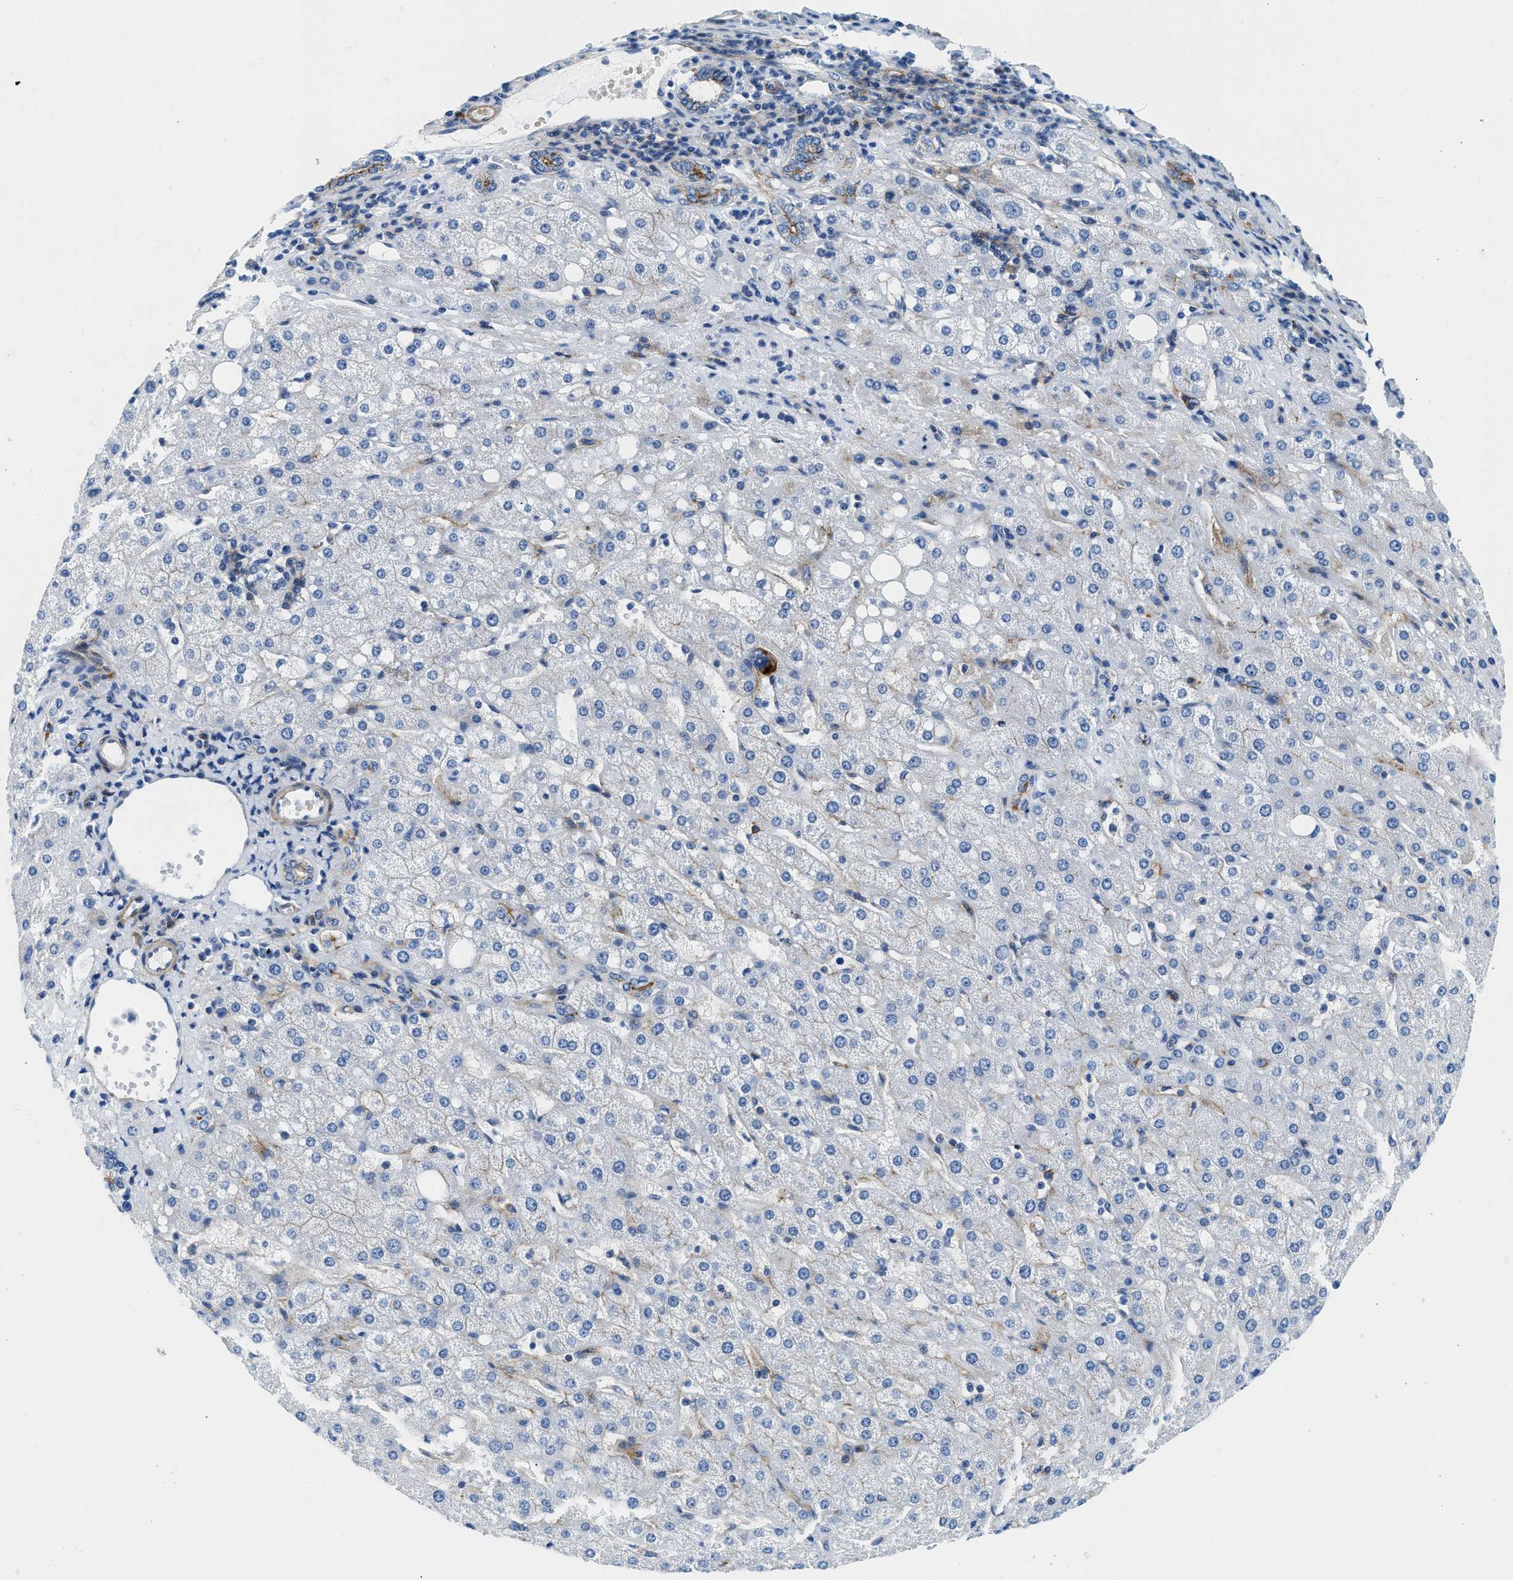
{"staining": {"intensity": "negative", "quantity": "none", "location": "none"}, "tissue": "liver cancer", "cell_type": "Tumor cells", "image_type": "cancer", "snomed": [{"axis": "morphology", "description": "Carcinoma, Hepatocellular, NOS"}, {"axis": "topography", "description": "Liver"}], "caption": "Liver cancer (hepatocellular carcinoma) was stained to show a protein in brown. There is no significant positivity in tumor cells. (DAB (3,3'-diaminobenzidine) IHC, high magnification).", "gene": "CUTA", "patient": {"sex": "male", "age": 80}}